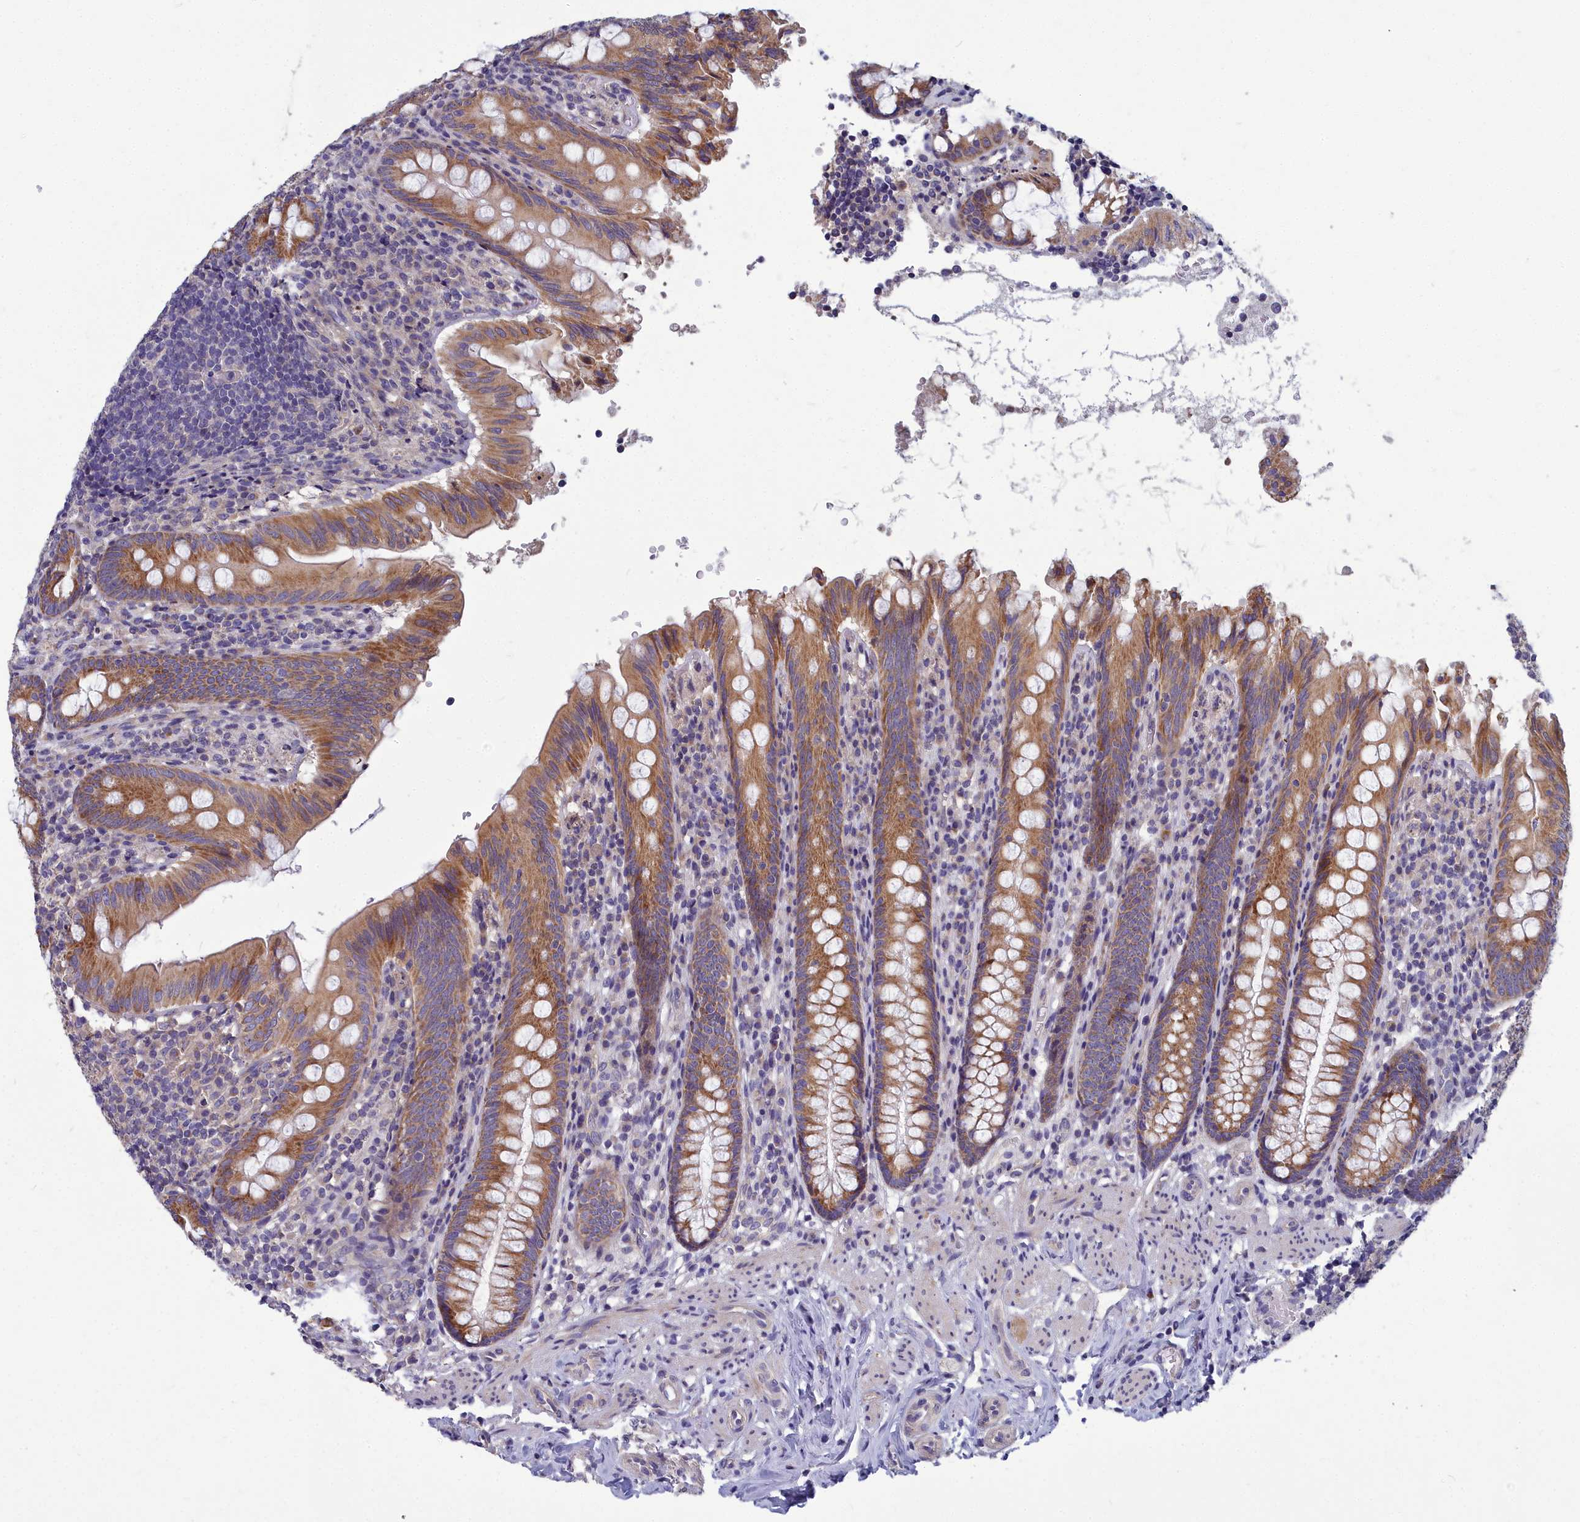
{"staining": {"intensity": "moderate", "quantity": ">75%", "location": "cytoplasmic/membranous"}, "tissue": "appendix", "cell_type": "Glandular cells", "image_type": "normal", "snomed": [{"axis": "morphology", "description": "Normal tissue, NOS"}, {"axis": "topography", "description": "Appendix"}], "caption": "Immunohistochemistry (IHC) (DAB) staining of normal human appendix demonstrates moderate cytoplasmic/membranous protein staining in approximately >75% of glandular cells. Using DAB (3,3'-diaminobenzidine) (brown) and hematoxylin (blue) stains, captured at high magnification using brightfield microscopy.", "gene": "COX20", "patient": {"sex": "male", "age": 55}}